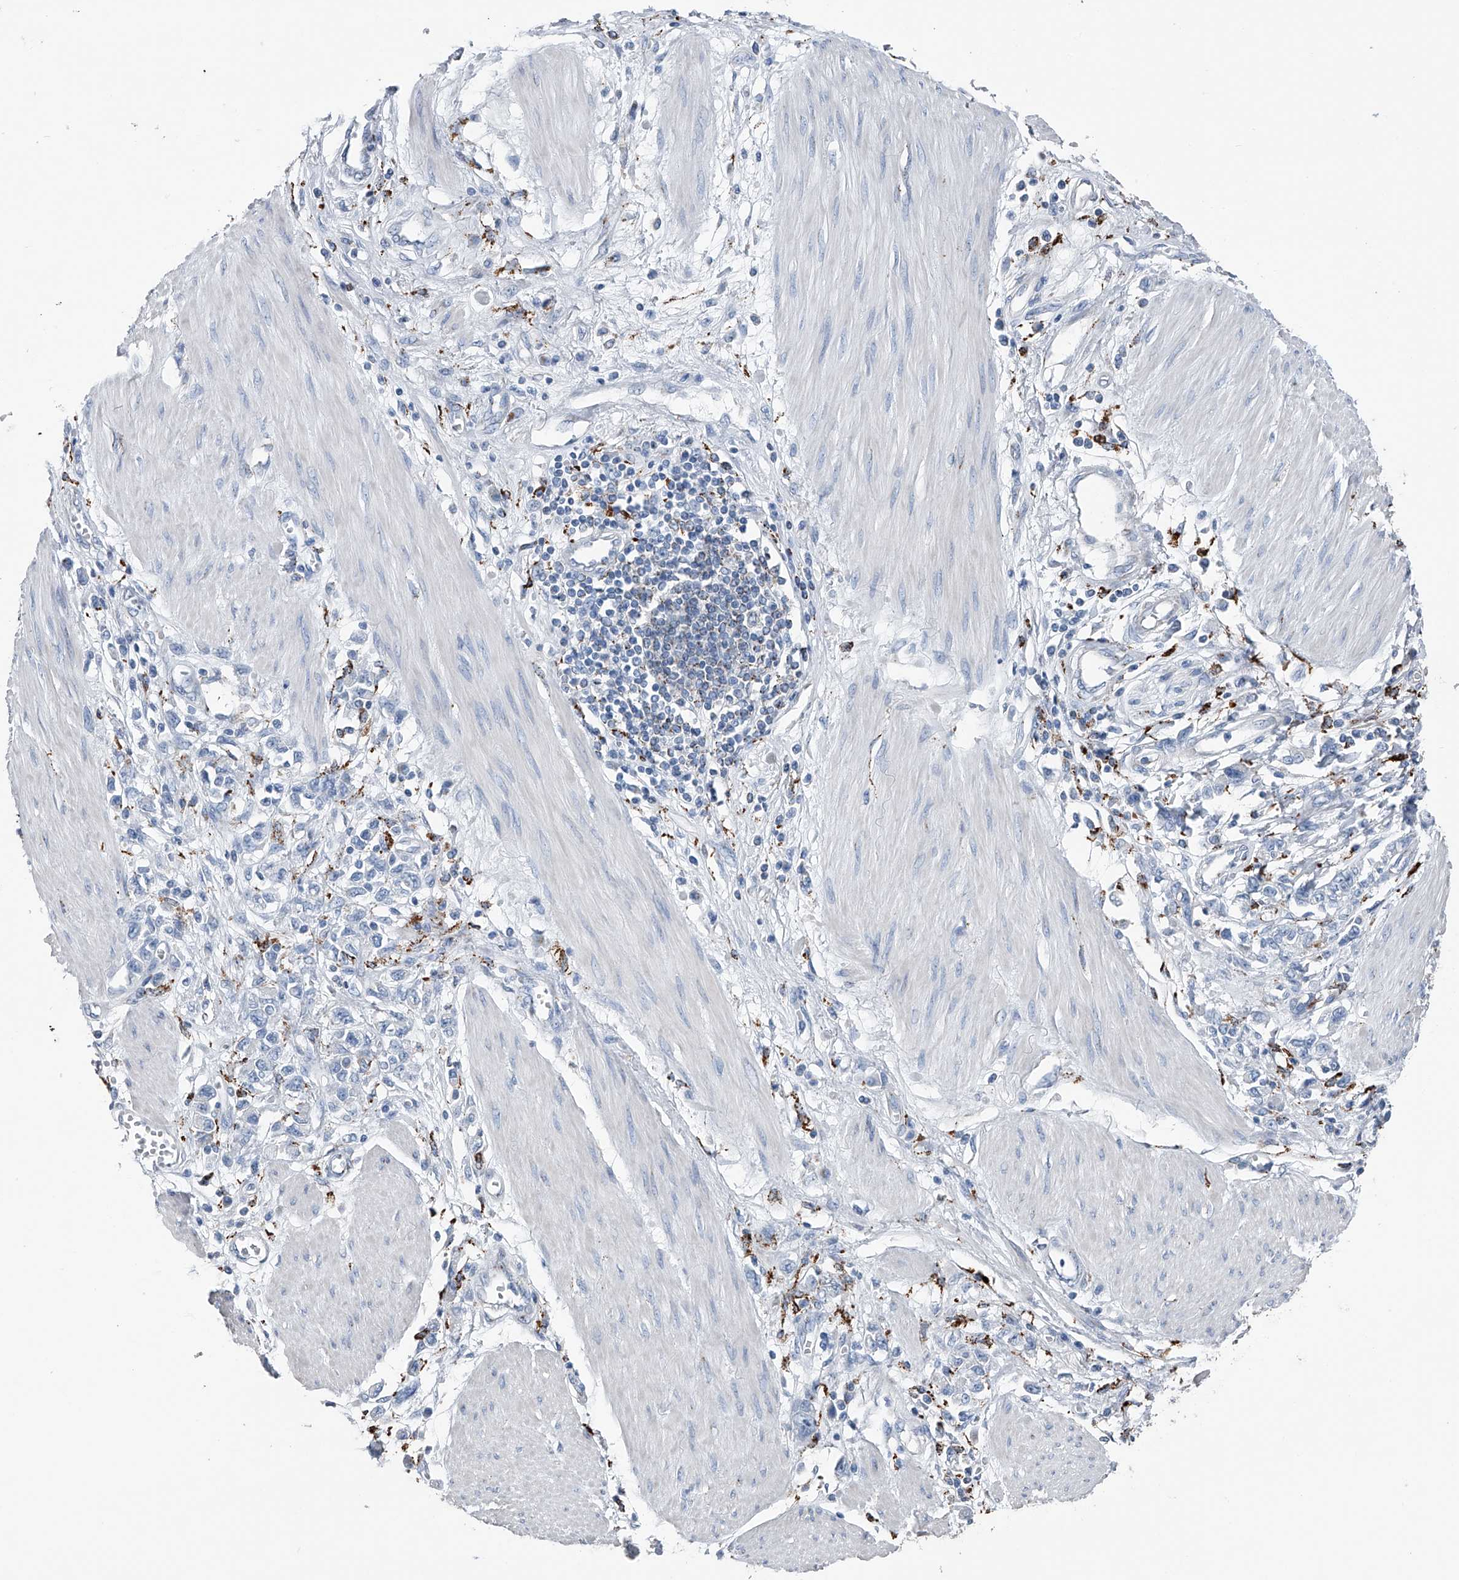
{"staining": {"intensity": "negative", "quantity": "none", "location": "none"}, "tissue": "stomach cancer", "cell_type": "Tumor cells", "image_type": "cancer", "snomed": [{"axis": "morphology", "description": "Adenocarcinoma, NOS"}, {"axis": "topography", "description": "Stomach"}], "caption": "IHC of stomach adenocarcinoma reveals no positivity in tumor cells.", "gene": "ZNF772", "patient": {"sex": "female", "age": 76}}